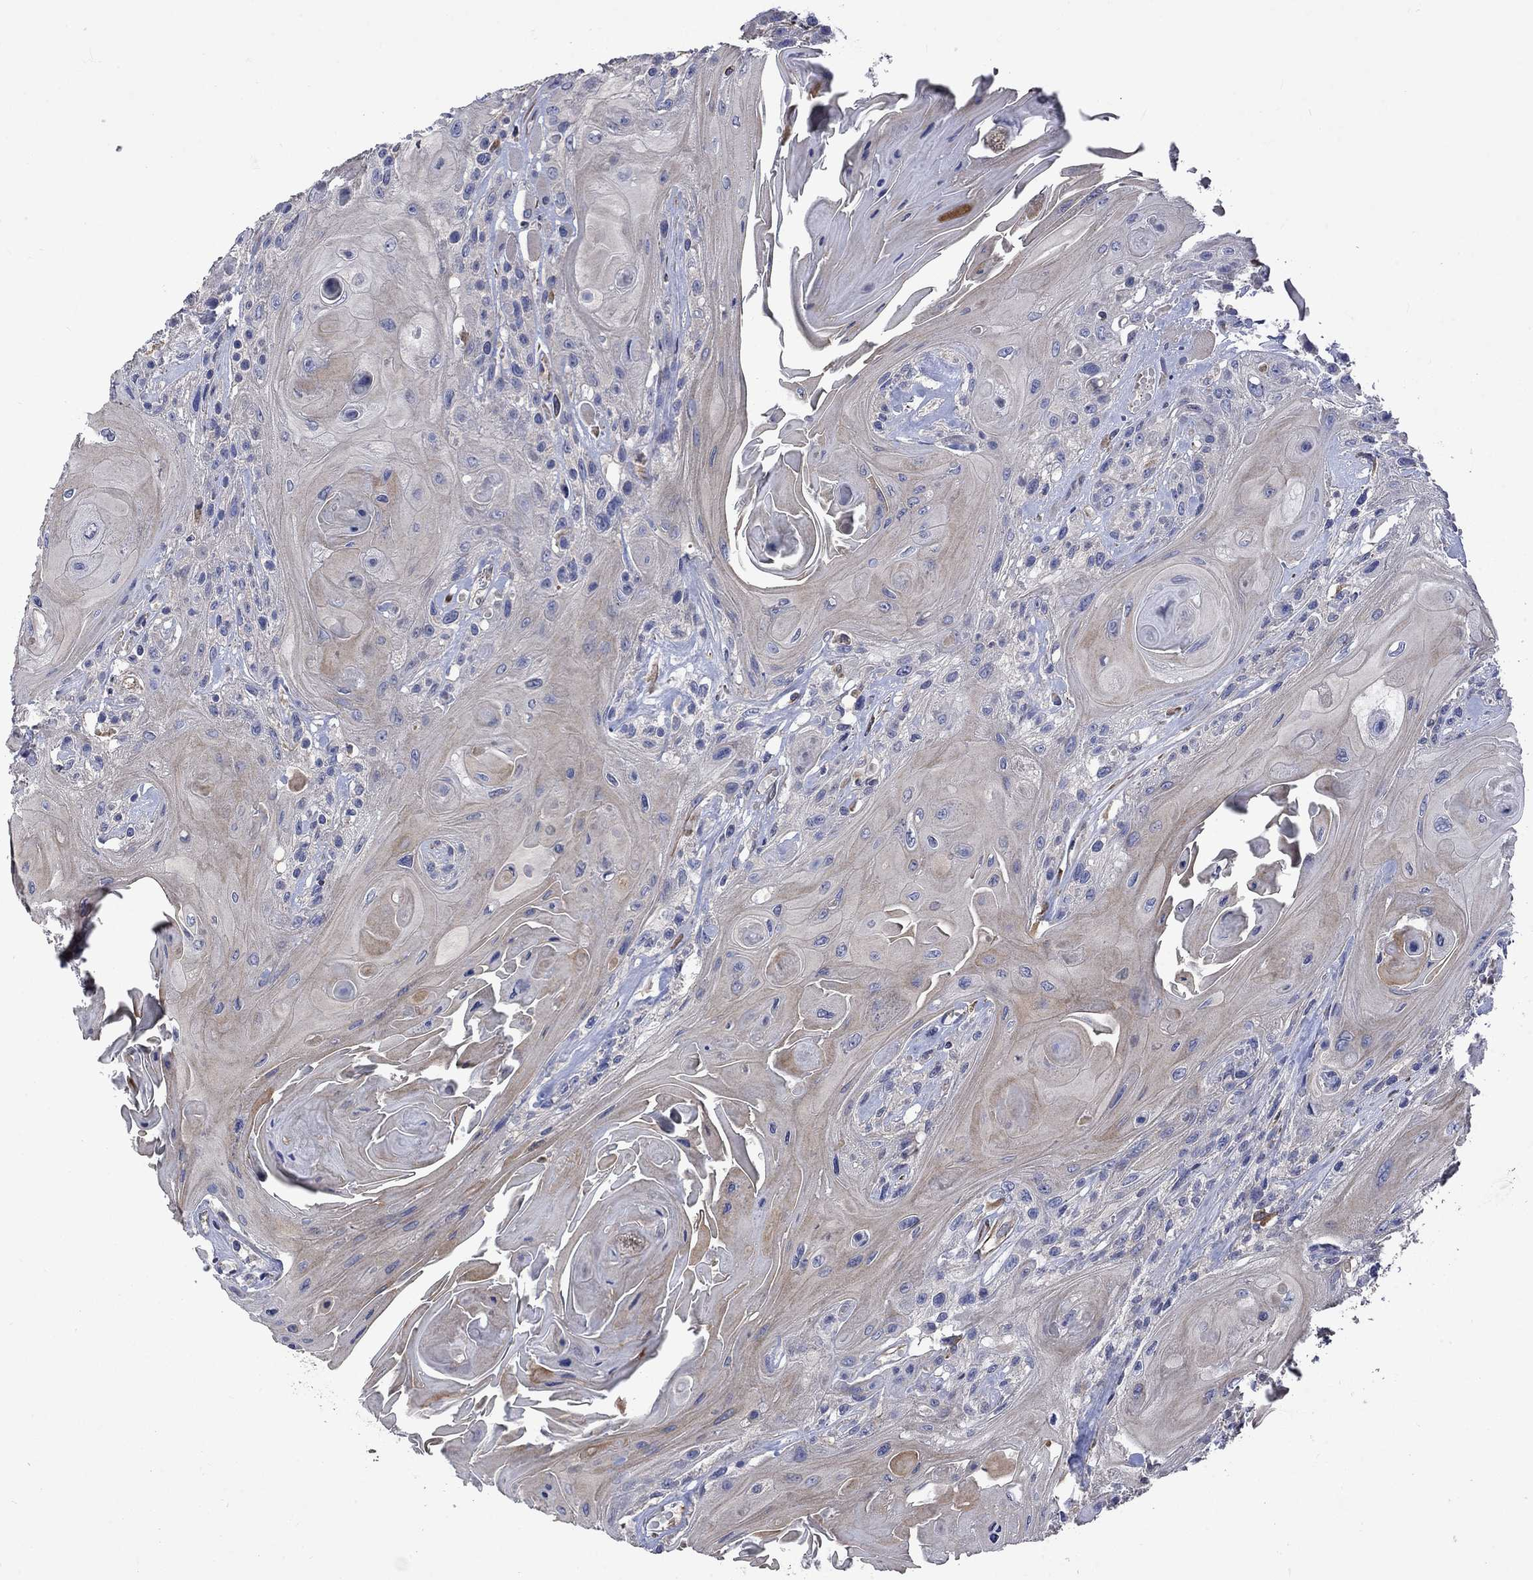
{"staining": {"intensity": "weak", "quantity": "25%-75%", "location": "cytoplasmic/membranous"}, "tissue": "head and neck cancer", "cell_type": "Tumor cells", "image_type": "cancer", "snomed": [{"axis": "morphology", "description": "Squamous cell carcinoma, NOS"}, {"axis": "topography", "description": "Head-Neck"}], "caption": "DAB (3,3'-diaminobenzidine) immunohistochemical staining of head and neck cancer displays weak cytoplasmic/membranous protein expression in approximately 25%-75% of tumor cells.", "gene": "CAMKK2", "patient": {"sex": "female", "age": 59}}